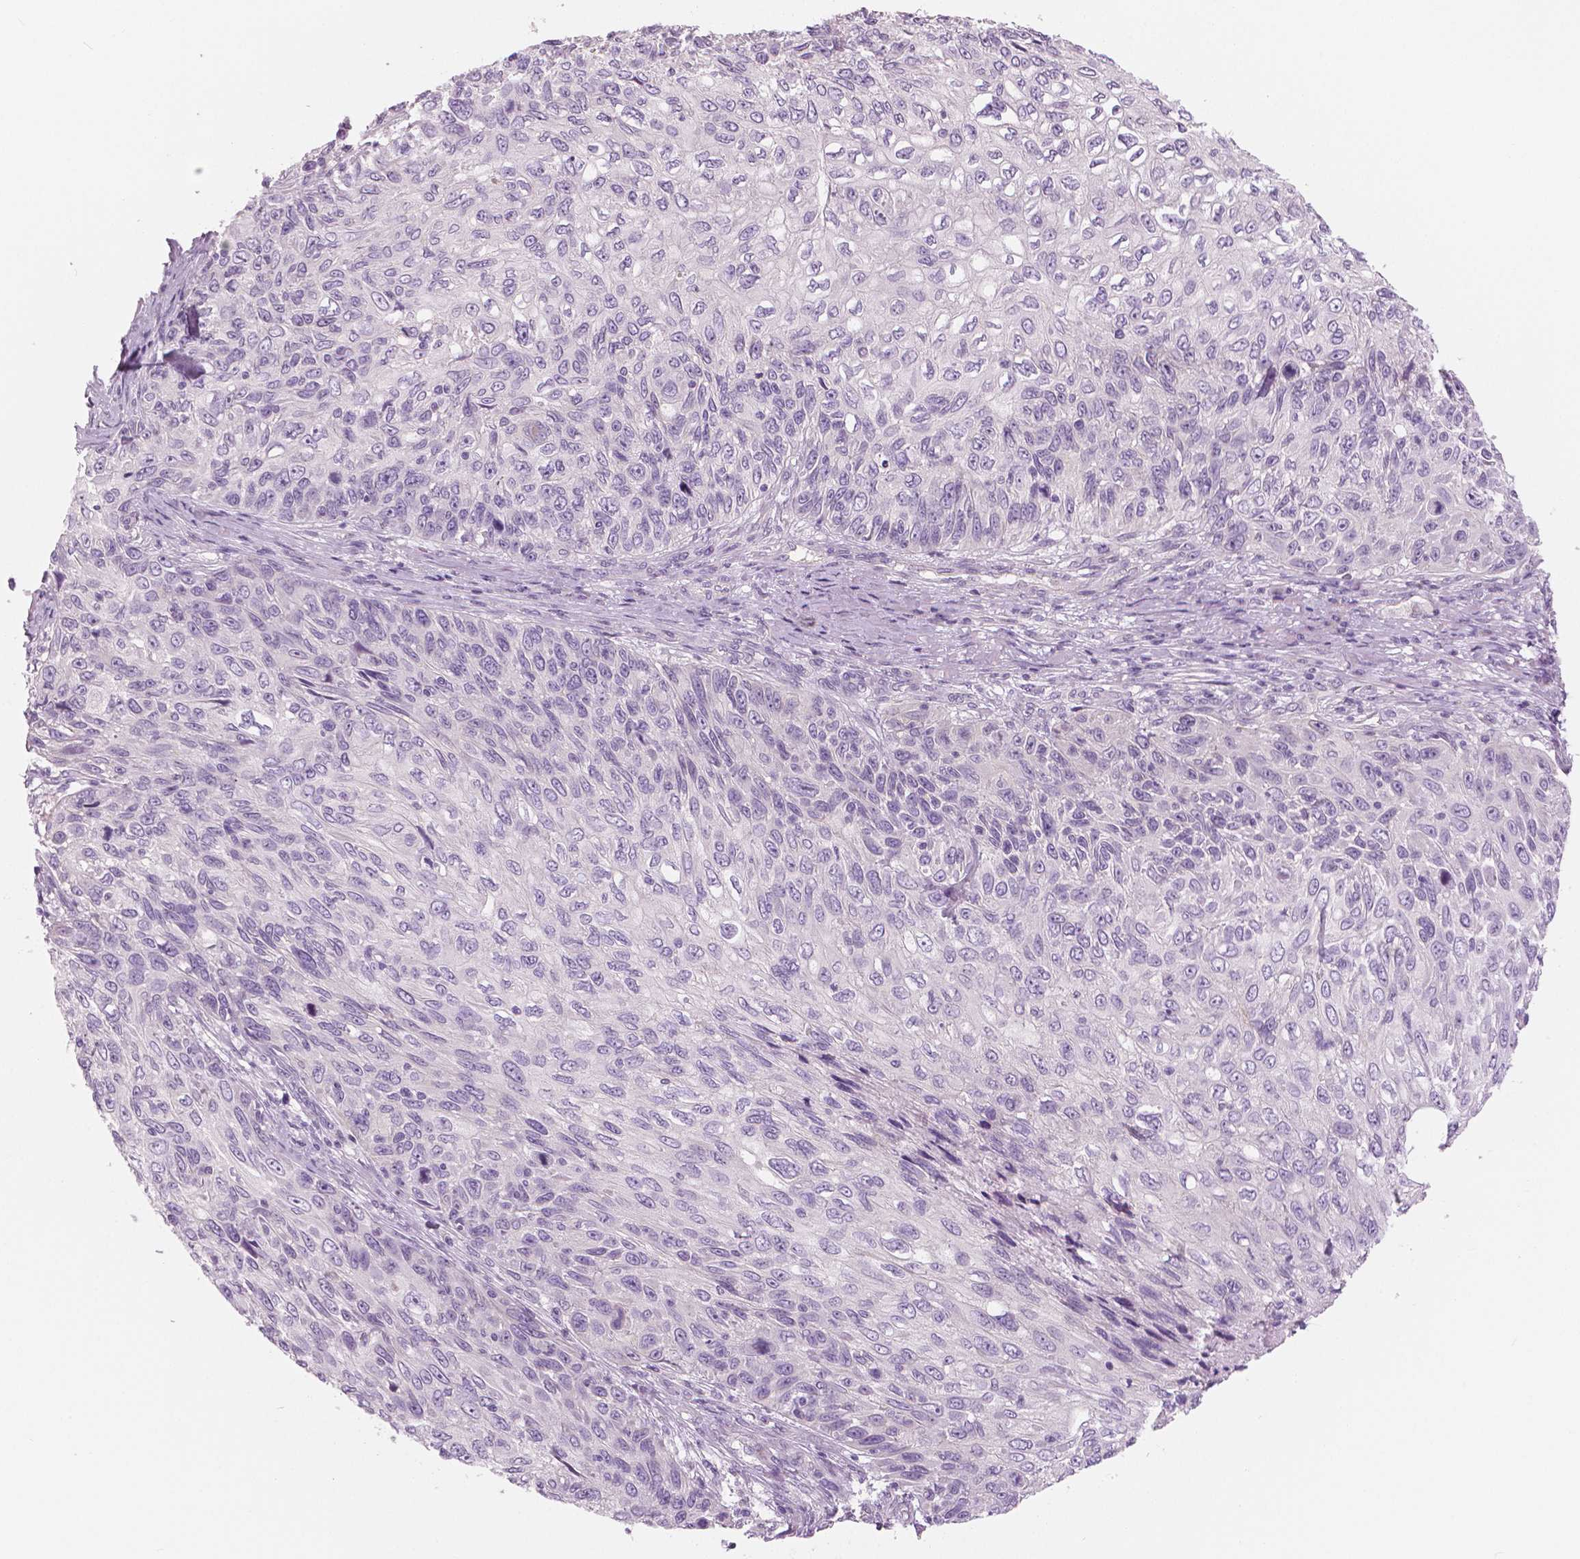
{"staining": {"intensity": "negative", "quantity": "none", "location": "none"}, "tissue": "skin cancer", "cell_type": "Tumor cells", "image_type": "cancer", "snomed": [{"axis": "morphology", "description": "Squamous cell carcinoma, NOS"}, {"axis": "topography", "description": "Skin"}], "caption": "The immunohistochemistry (IHC) micrograph has no significant positivity in tumor cells of squamous cell carcinoma (skin) tissue.", "gene": "SLC24A1", "patient": {"sex": "male", "age": 92}}